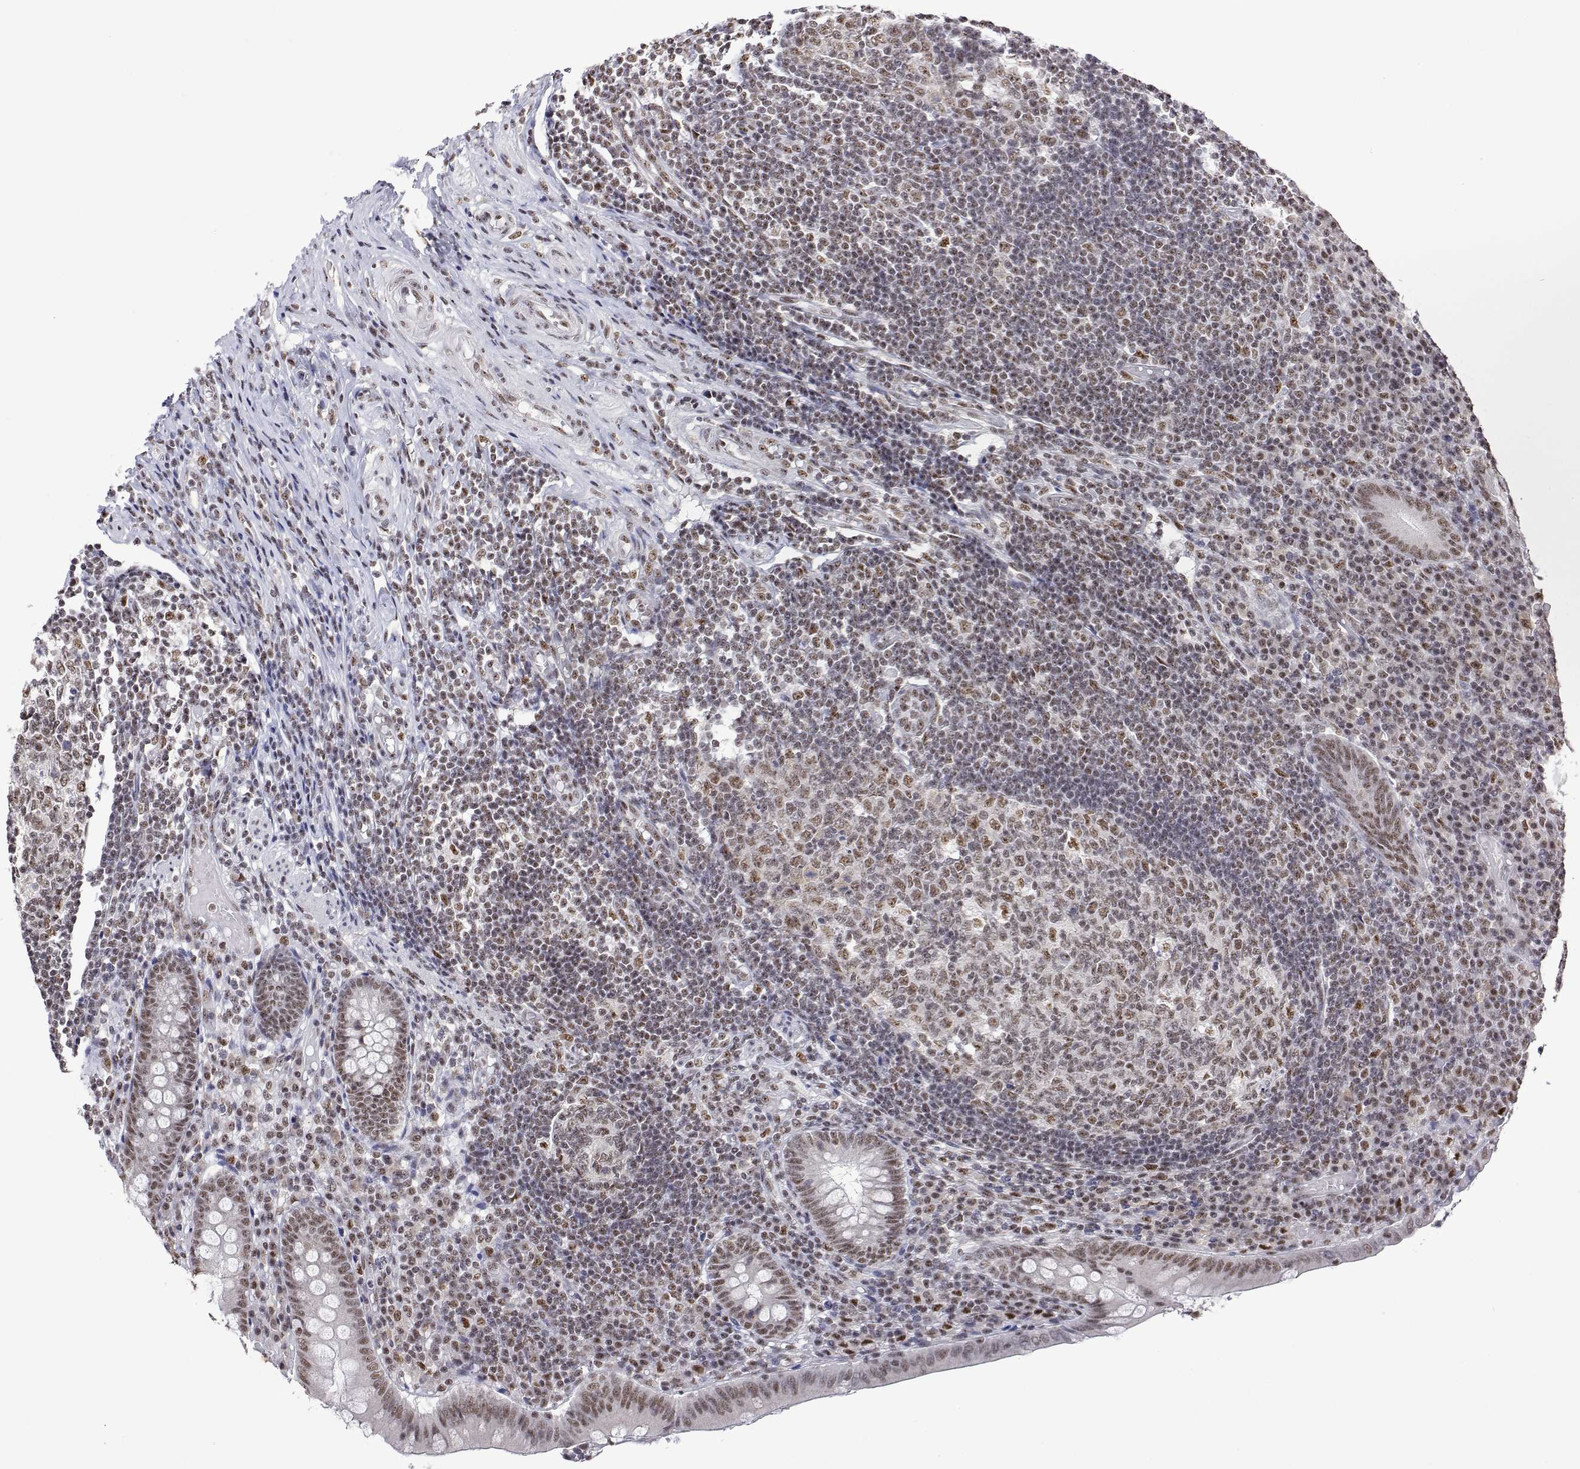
{"staining": {"intensity": "moderate", "quantity": ">75%", "location": "nuclear"}, "tissue": "appendix", "cell_type": "Glandular cells", "image_type": "normal", "snomed": [{"axis": "morphology", "description": "Normal tissue, NOS"}, {"axis": "topography", "description": "Appendix"}], "caption": "Immunohistochemistry histopathology image of unremarkable appendix: human appendix stained using immunohistochemistry reveals medium levels of moderate protein expression localized specifically in the nuclear of glandular cells, appearing as a nuclear brown color.", "gene": "ADAR", "patient": {"sex": "male", "age": 18}}